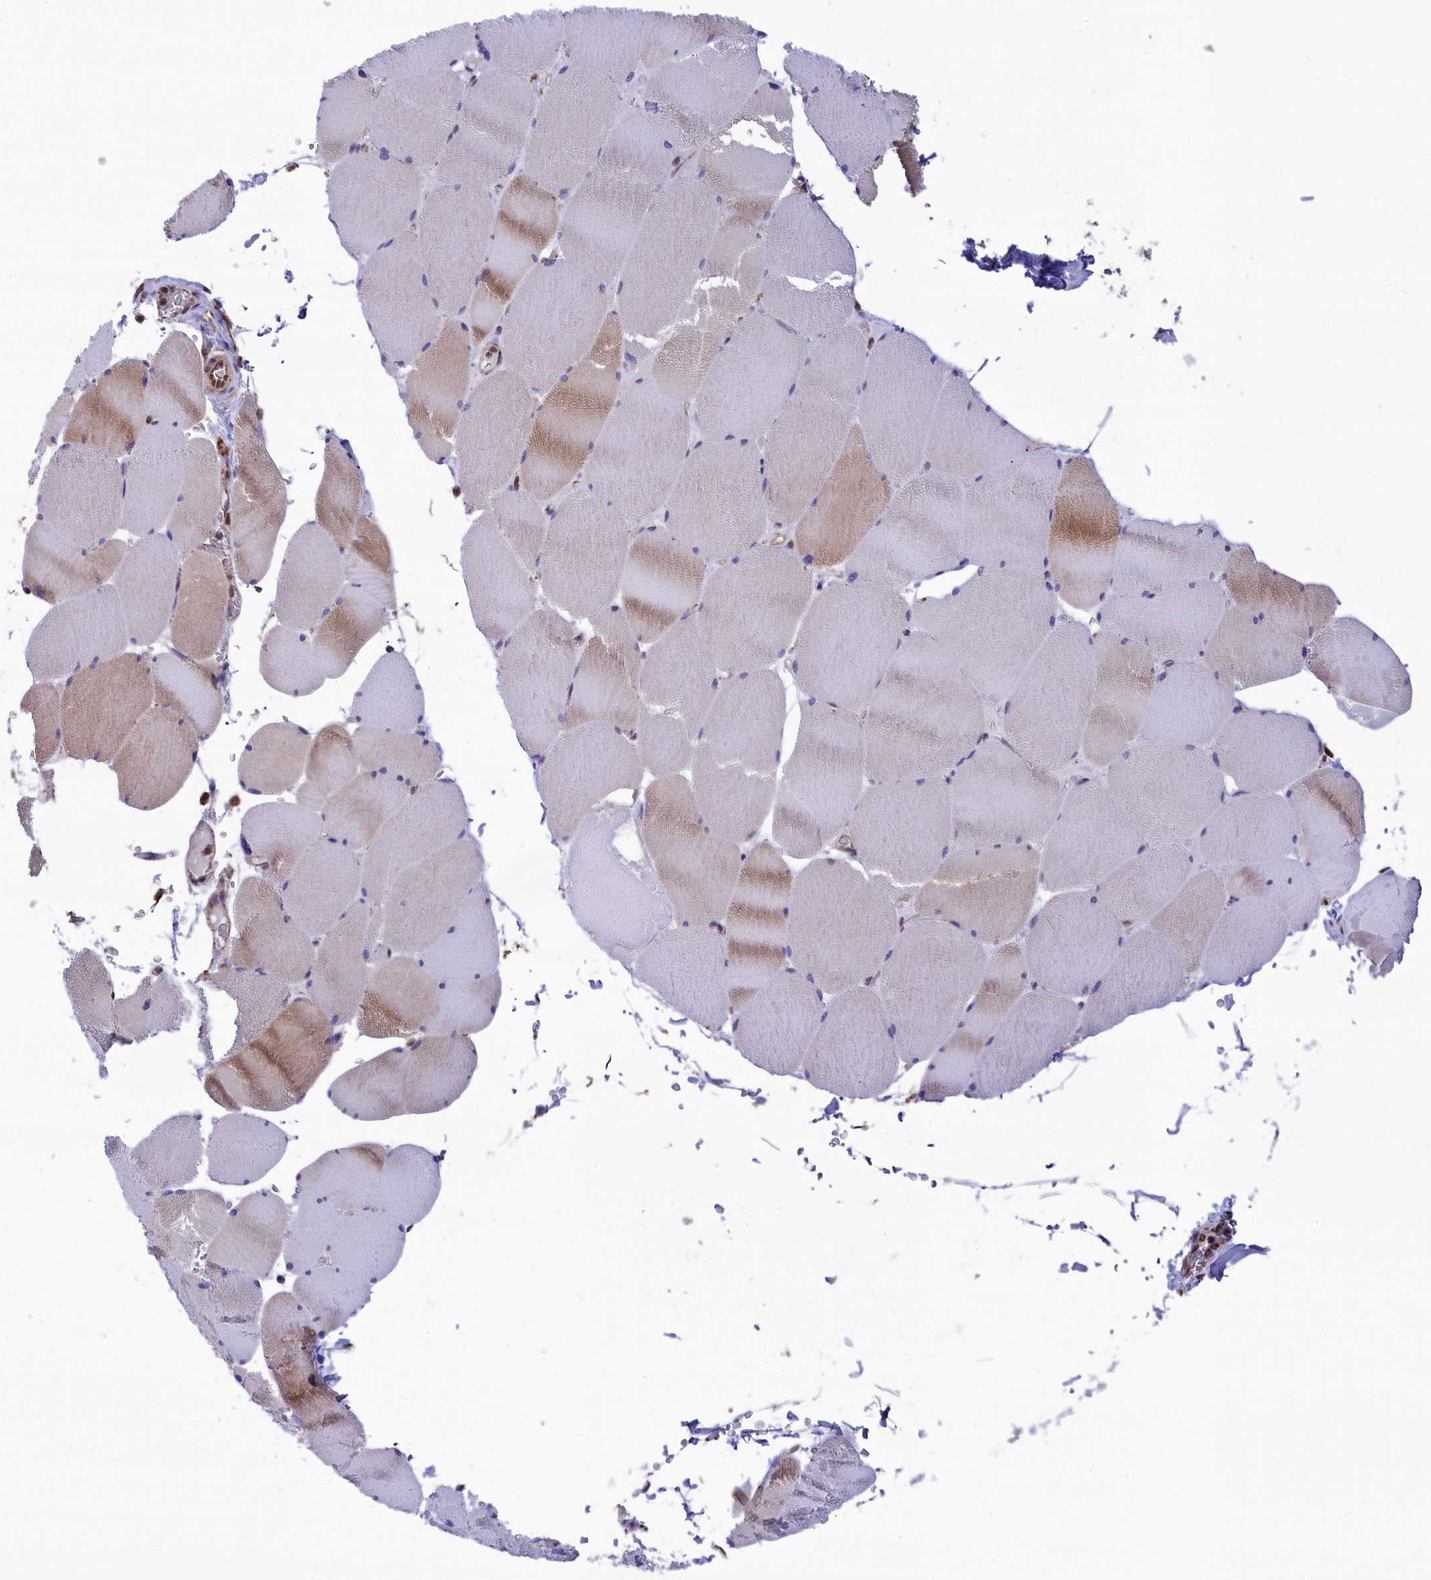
{"staining": {"intensity": "moderate", "quantity": "25%-75%", "location": "cytoplasmic/membranous"}, "tissue": "skeletal muscle", "cell_type": "Myocytes", "image_type": "normal", "snomed": [{"axis": "morphology", "description": "Normal tissue, NOS"}, {"axis": "topography", "description": "Skeletal muscle"}, {"axis": "topography", "description": "Head-Neck"}], "caption": "This is an image of immunohistochemistry (IHC) staining of unremarkable skeletal muscle, which shows moderate staining in the cytoplasmic/membranous of myocytes.", "gene": "GATB", "patient": {"sex": "male", "age": 66}}